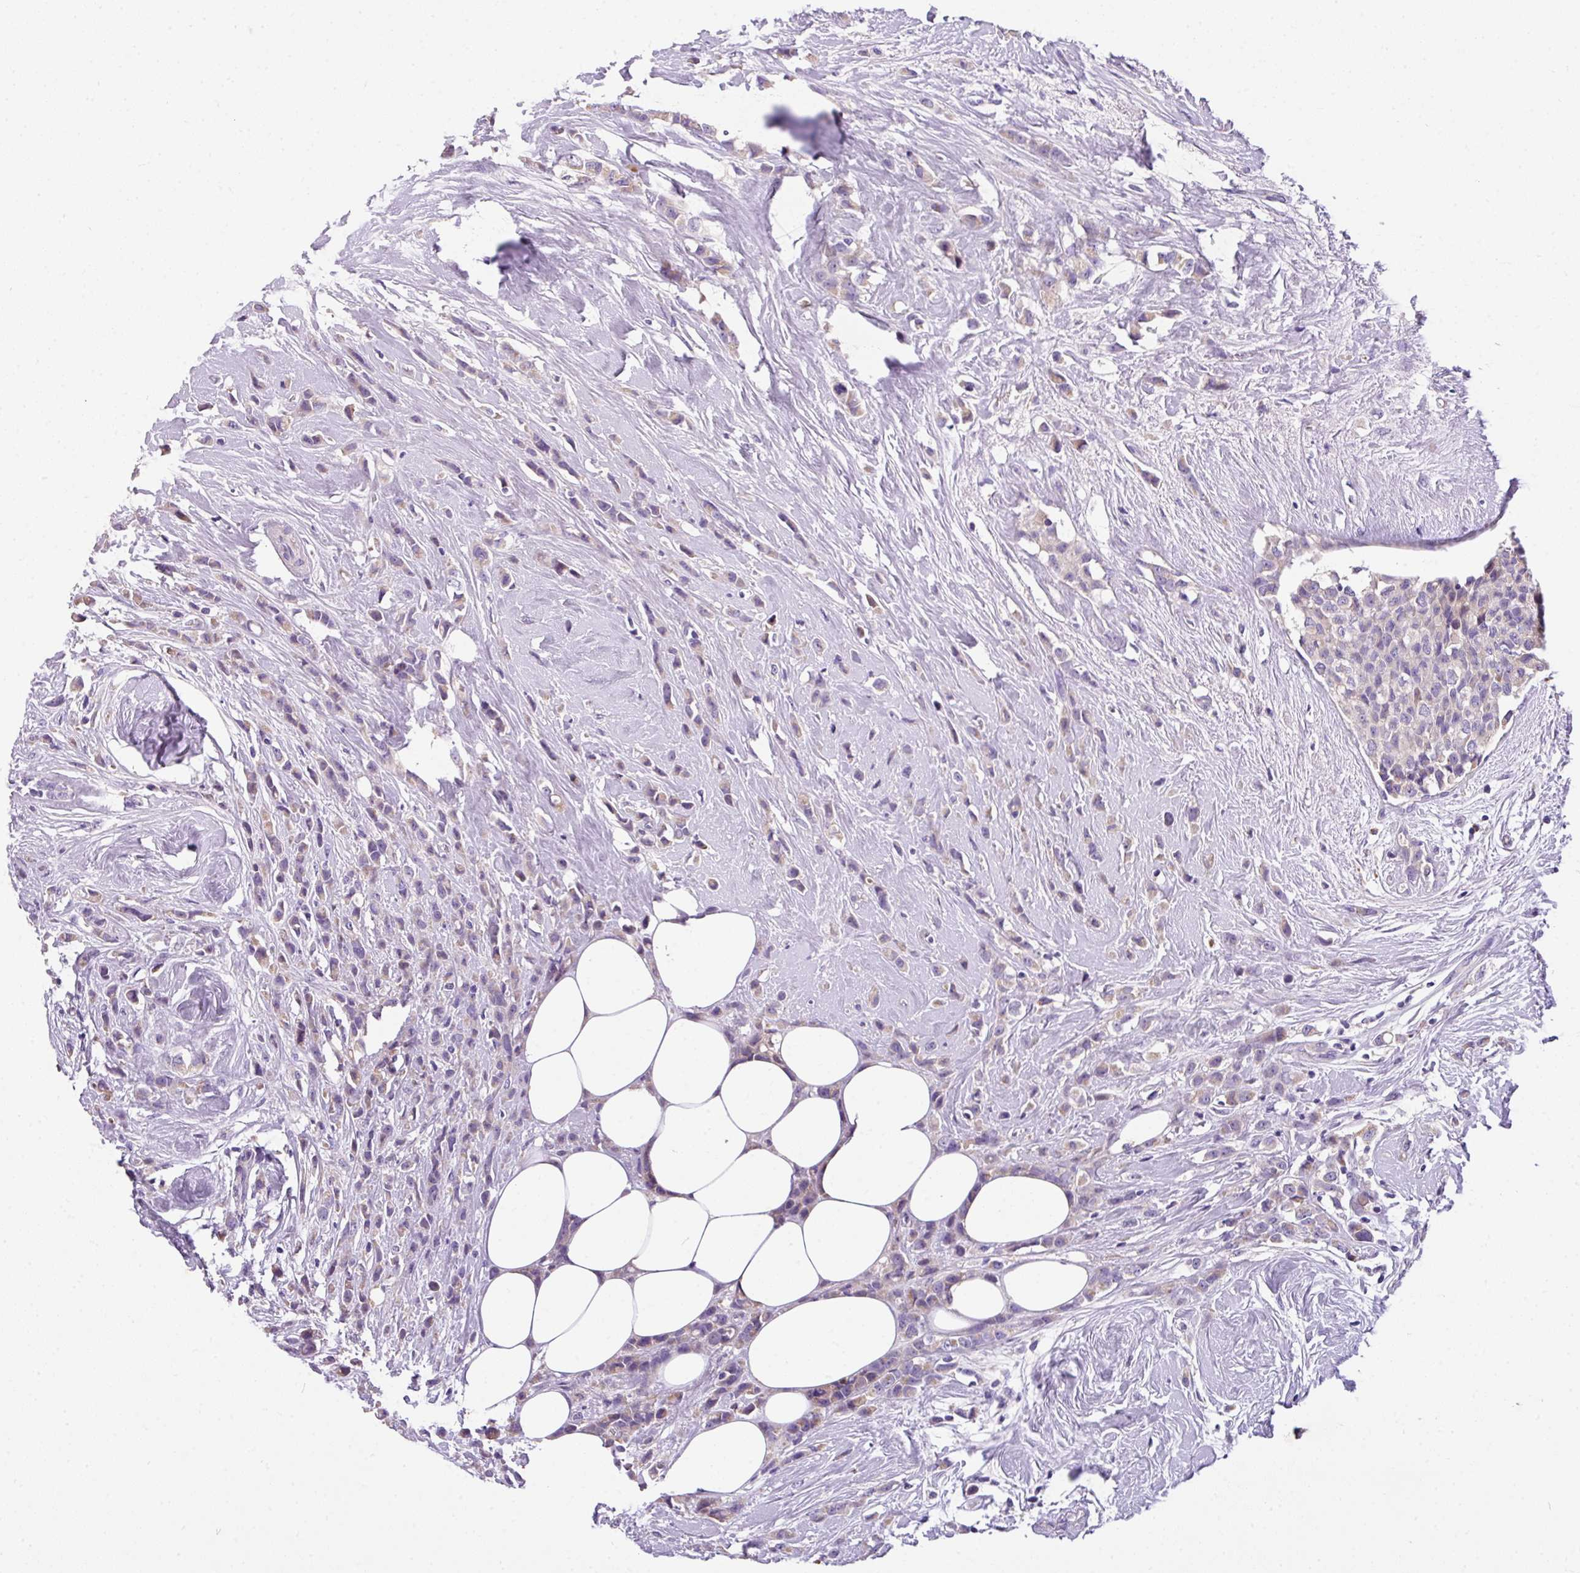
{"staining": {"intensity": "weak", "quantity": "<25%", "location": "cytoplasmic/membranous"}, "tissue": "breast cancer", "cell_type": "Tumor cells", "image_type": "cancer", "snomed": [{"axis": "morphology", "description": "Duct carcinoma"}, {"axis": "topography", "description": "Breast"}], "caption": "This image is of intraductal carcinoma (breast) stained with IHC to label a protein in brown with the nuclei are counter-stained blue. There is no expression in tumor cells.", "gene": "ANXA2R", "patient": {"sex": "female", "age": 80}}